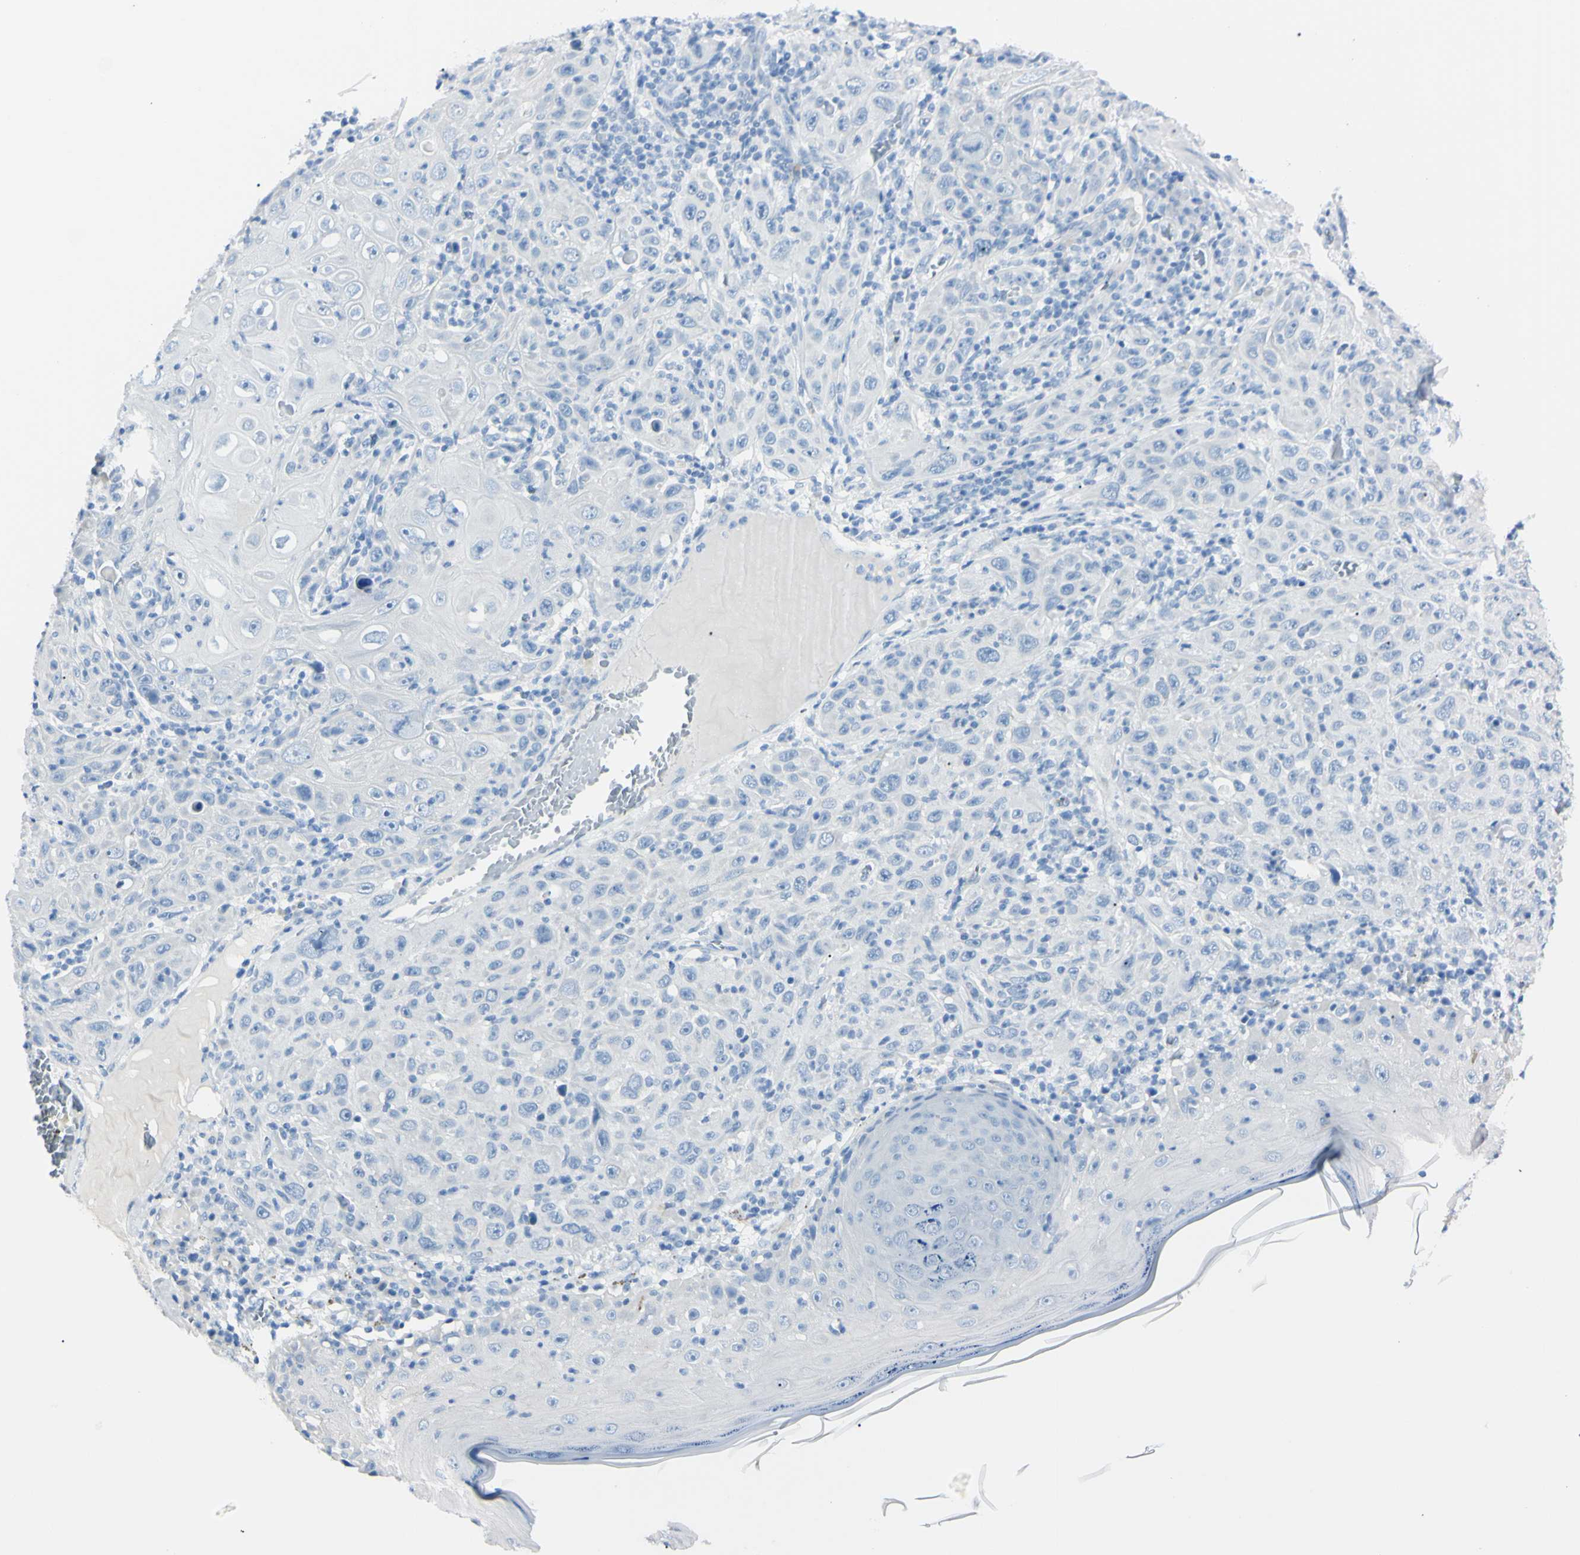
{"staining": {"intensity": "negative", "quantity": "none", "location": "none"}, "tissue": "skin cancer", "cell_type": "Tumor cells", "image_type": "cancer", "snomed": [{"axis": "morphology", "description": "Squamous cell carcinoma, NOS"}, {"axis": "topography", "description": "Skin"}], "caption": "A high-resolution histopathology image shows IHC staining of skin cancer (squamous cell carcinoma), which shows no significant staining in tumor cells.", "gene": "FOLH1", "patient": {"sex": "female", "age": 88}}